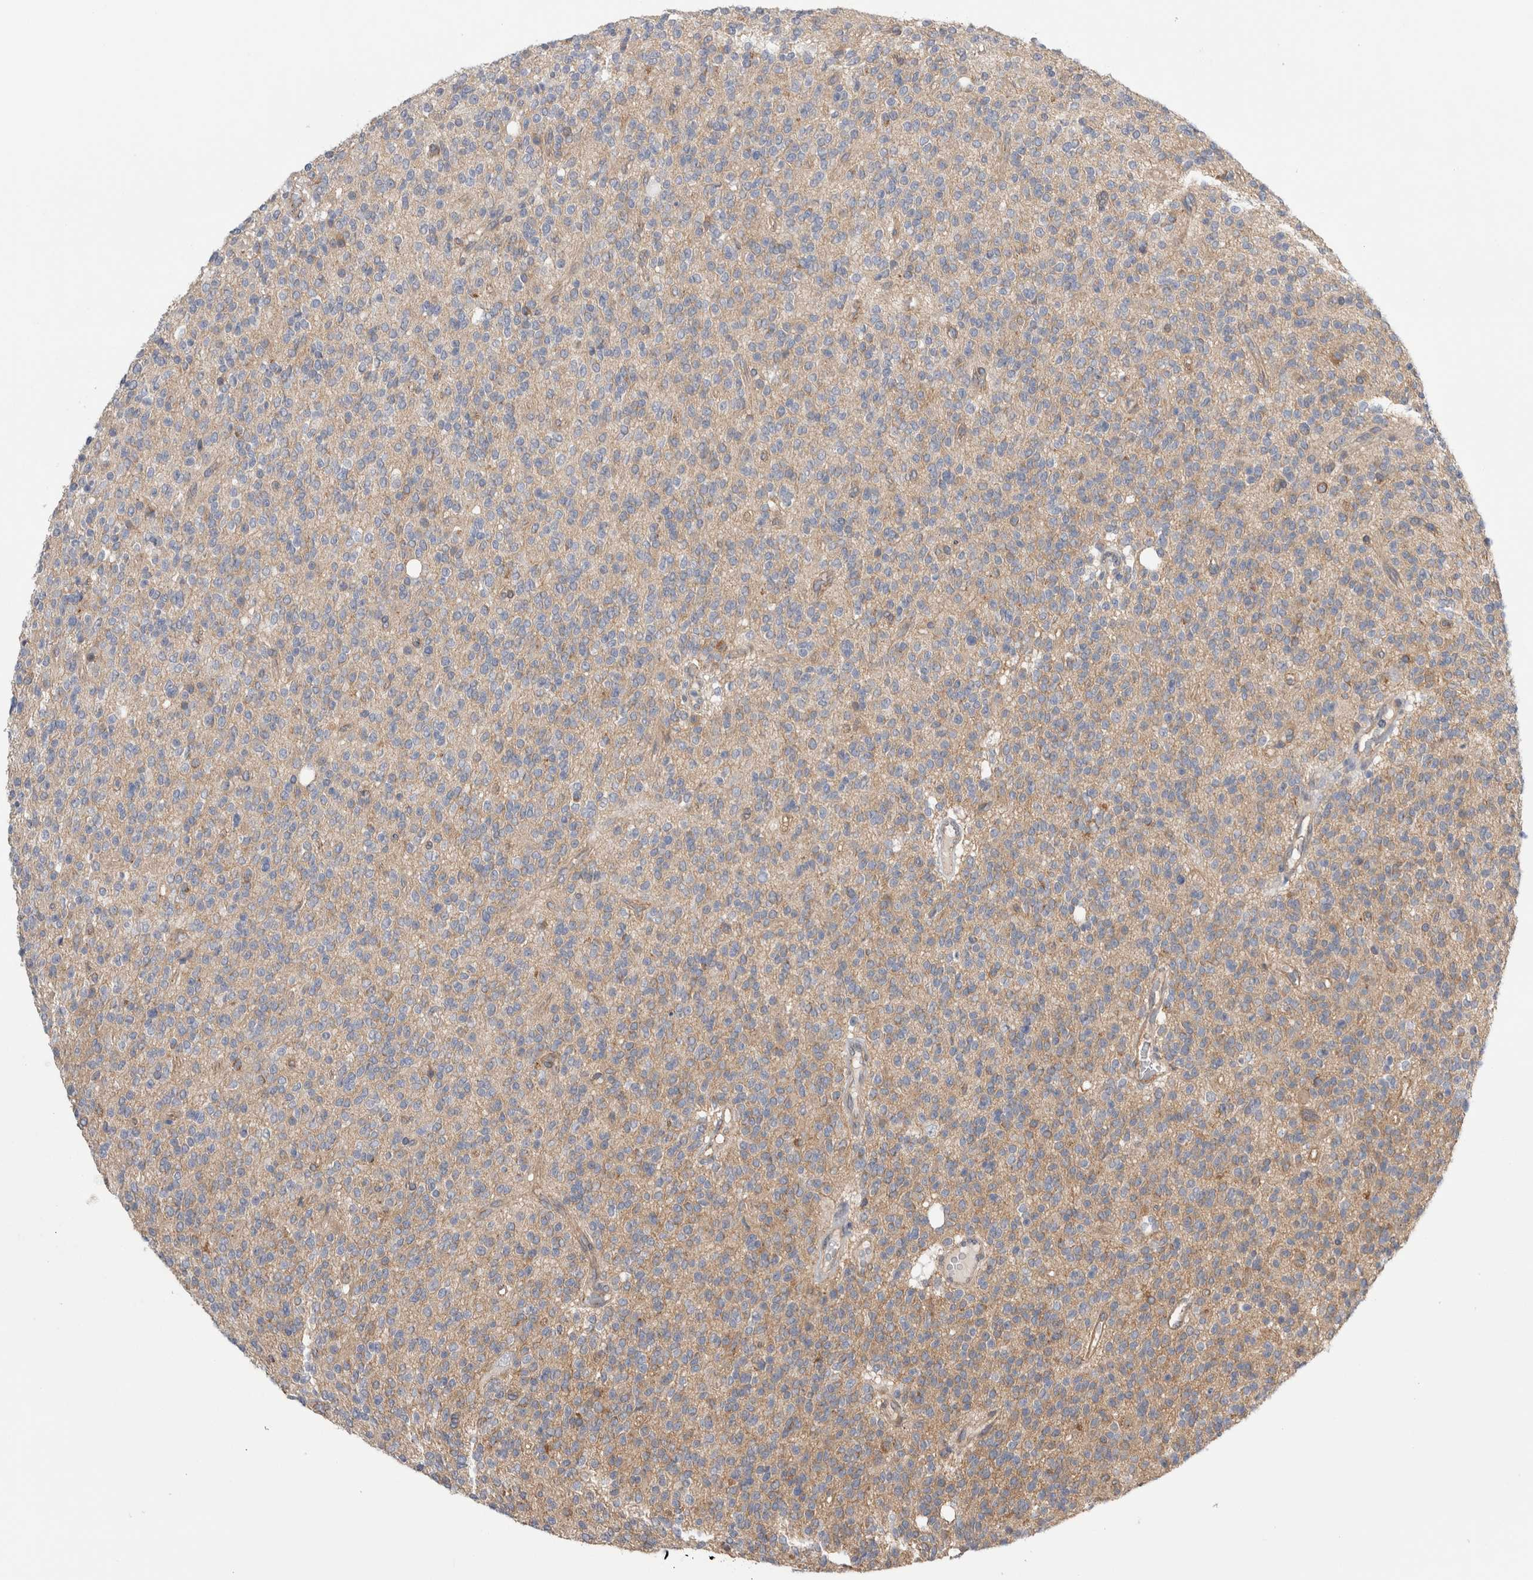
{"staining": {"intensity": "negative", "quantity": "none", "location": "none"}, "tissue": "glioma", "cell_type": "Tumor cells", "image_type": "cancer", "snomed": [{"axis": "morphology", "description": "Glioma, malignant, High grade"}, {"axis": "topography", "description": "Brain"}], "caption": "Micrograph shows no significant protein expression in tumor cells of malignant high-grade glioma.", "gene": "TAFA5", "patient": {"sex": "male", "age": 34}}